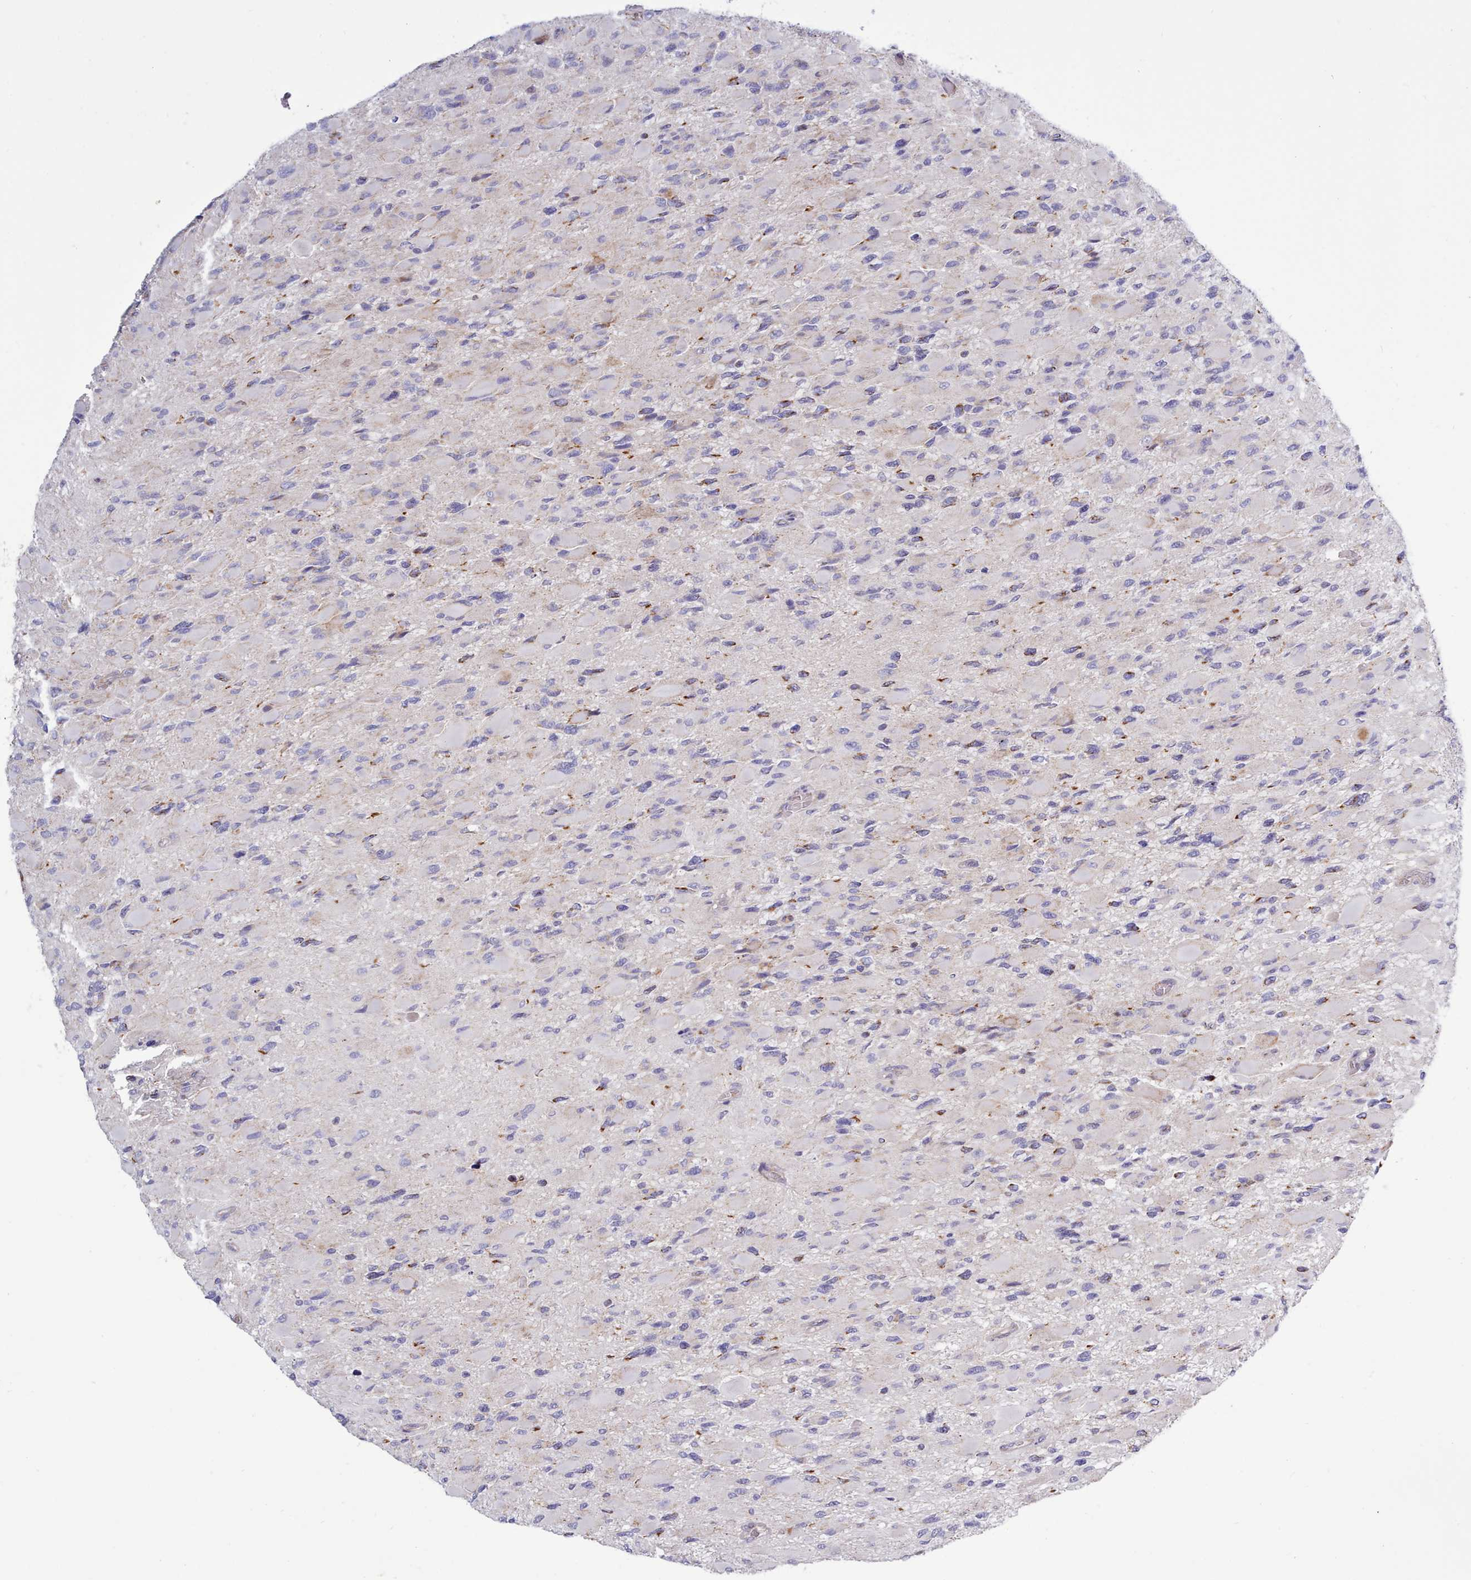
{"staining": {"intensity": "moderate", "quantity": "<25%", "location": "cytoplasmic/membranous"}, "tissue": "glioma", "cell_type": "Tumor cells", "image_type": "cancer", "snomed": [{"axis": "morphology", "description": "Glioma, malignant, High grade"}, {"axis": "topography", "description": "Cerebral cortex"}], "caption": "Glioma stained for a protein (brown) exhibits moderate cytoplasmic/membranous positive positivity in about <25% of tumor cells.", "gene": "MRPL21", "patient": {"sex": "female", "age": 36}}